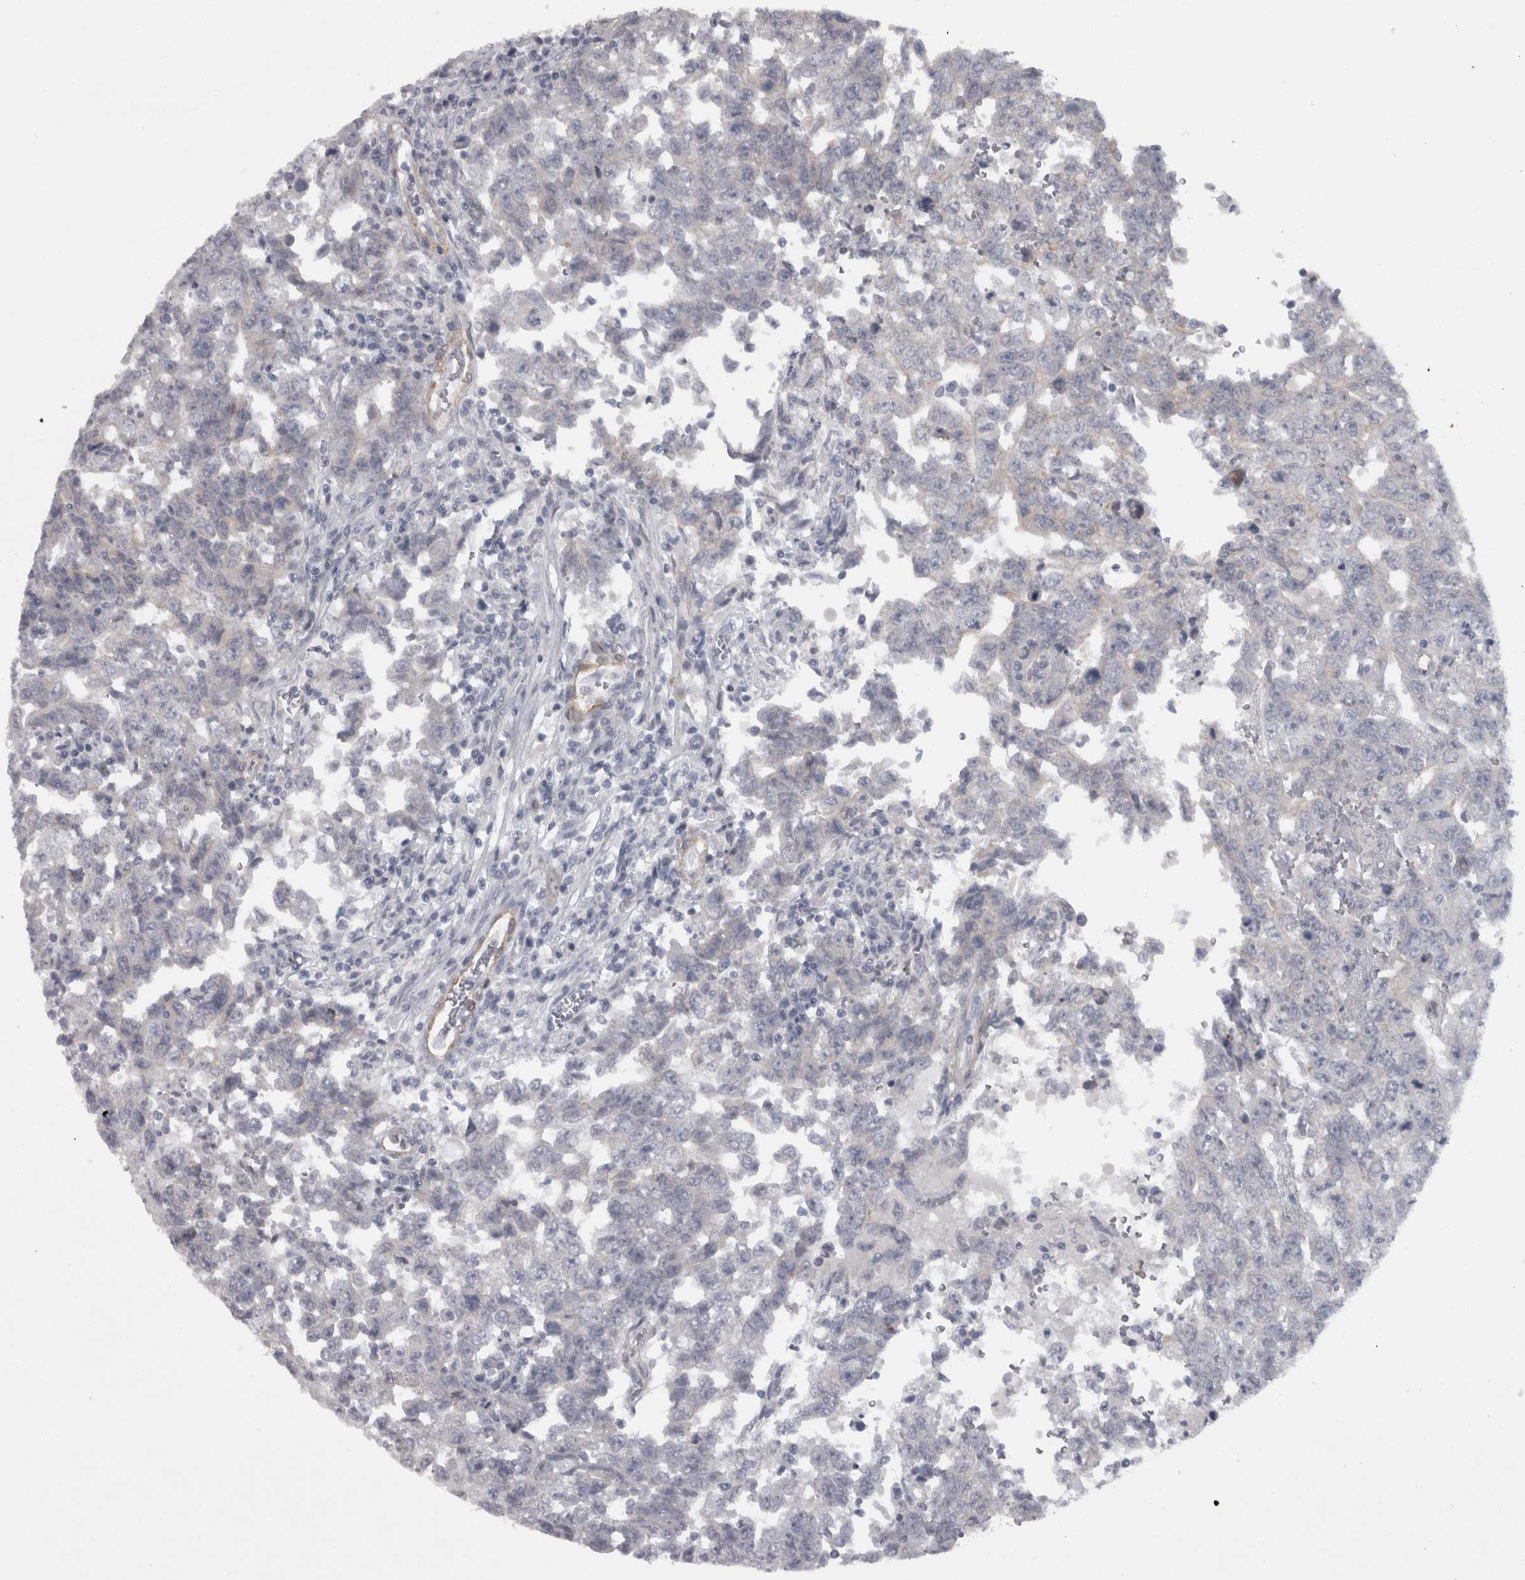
{"staining": {"intensity": "negative", "quantity": "none", "location": "none"}, "tissue": "testis cancer", "cell_type": "Tumor cells", "image_type": "cancer", "snomed": [{"axis": "morphology", "description": "Carcinoma, Embryonal, NOS"}, {"axis": "topography", "description": "Testis"}], "caption": "IHC of embryonal carcinoma (testis) shows no expression in tumor cells.", "gene": "PPP1R12B", "patient": {"sex": "male", "age": 26}}